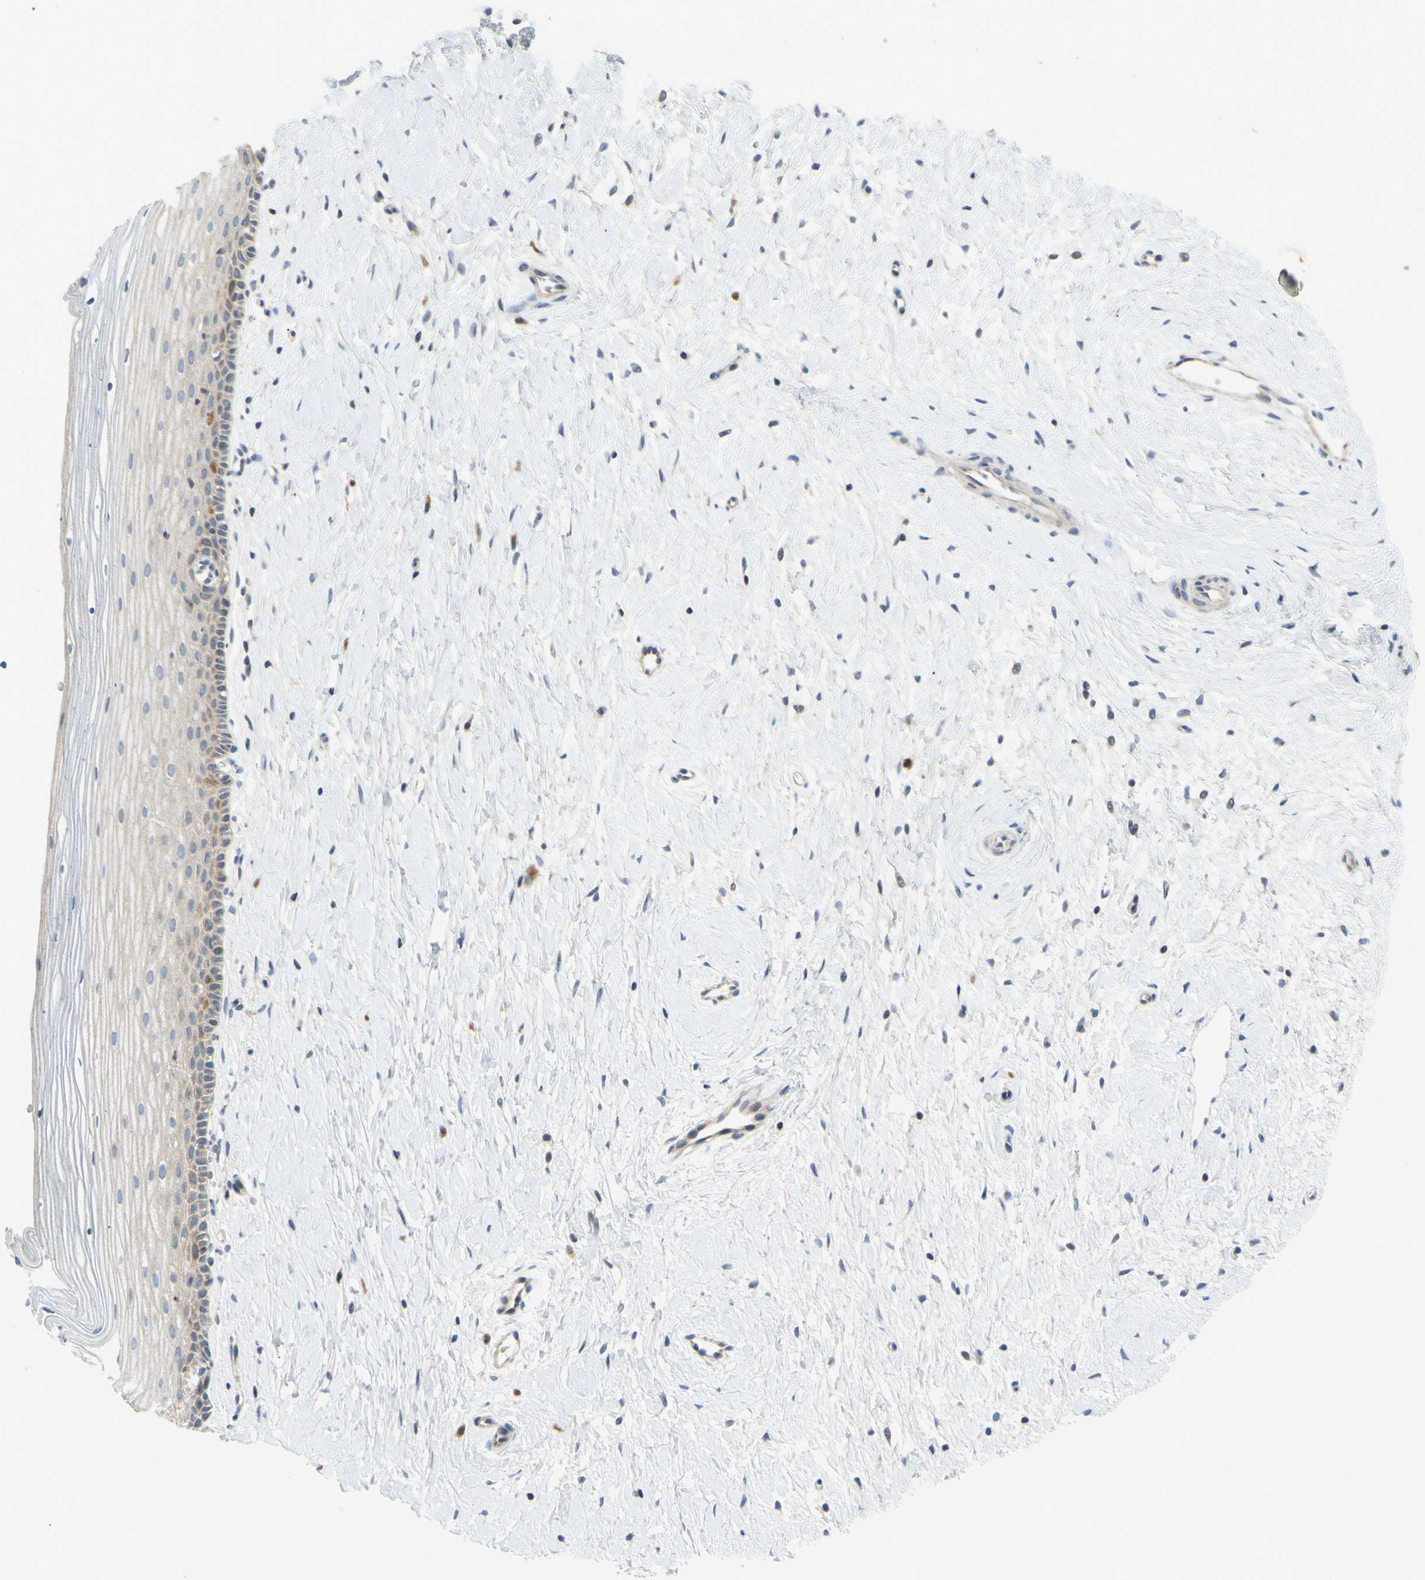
{"staining": {"intensity": "weak", "quantity": ">75%", "location": "cytoplasmic/membranous"}, "tissue": "cervix", "cell_type": "Glandular cells", "image_type": "normal", "snomed": [{"axis": "morphology", "description": "Normal tissue, NOS"}, {"axis": "topography", "description": "Cervix"}], "caption": "Immunohistochemical staining of benign human cervix displays low levels of weak cytoplasmic/membranous positivity in about >75% of glandular cells. The staining was performed using DAB to visualize the protein expression in brown, while the nuclei were stained in blue with hematoxylin (Magnification: 20x).", "gene": "CCNB2", "patient": {"sex": "female", "age": 39}}